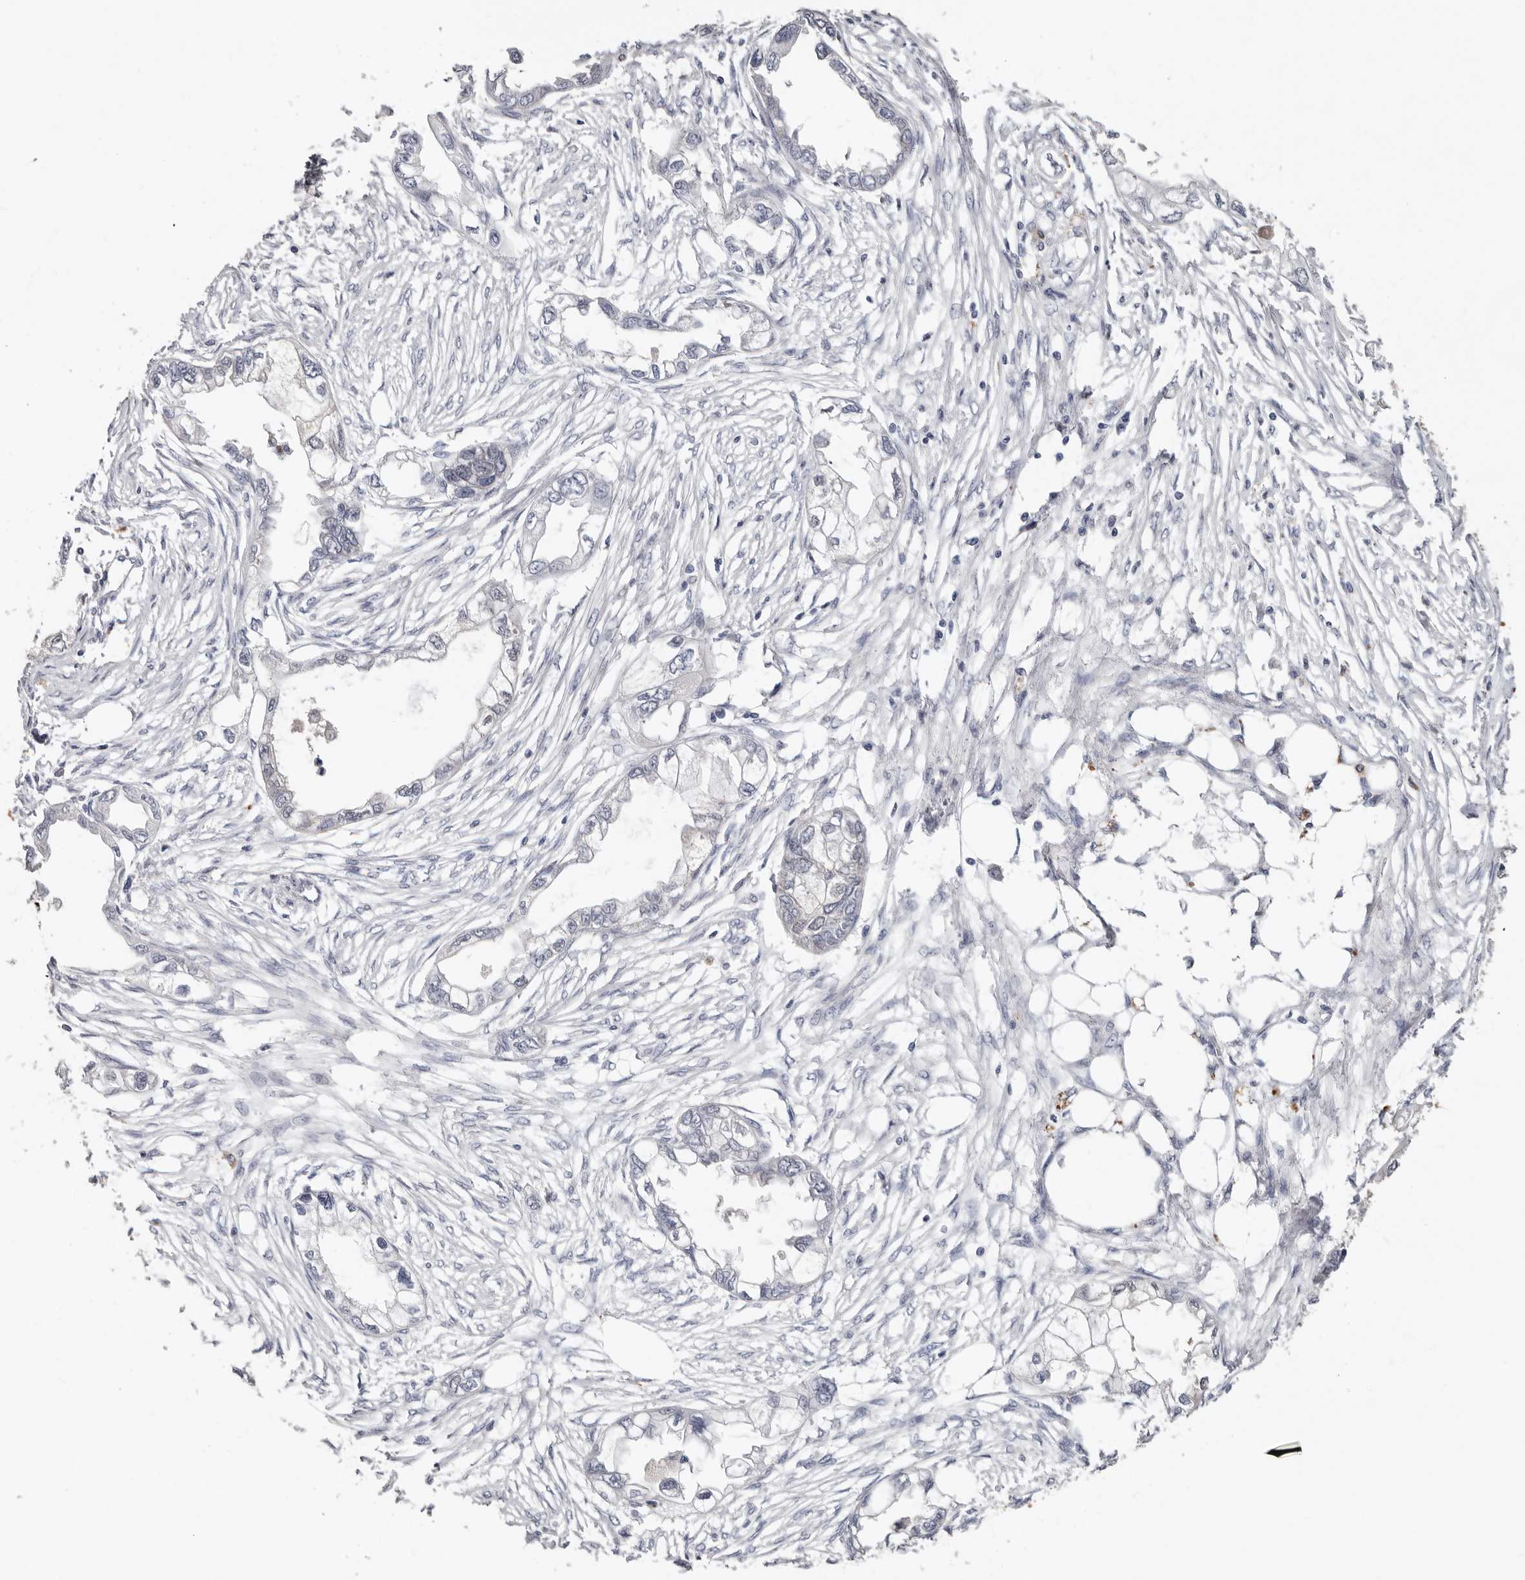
{"staining": {"intensity": "negative", "quantity": "none", "location": "none"}, "tissue": "endometrial cancer", "cell_type": "Tumor cells", "image_type": "cancer", "snomed": [{"axis": "morphology", "description": "Adenocarcinoma, NOS"}, {"axis": "morphology", "description": "Adenocarcinoma, metastatic, NOS"}, {"axis": "topography", "description": "Adipose tissue"}, {"axis": "topography", "description": "Endometrium"}], "caption": "High power microscopy micrograph of an immunohistochemistry (IHC) histopathology image of endometrial cancer (adenocarcinoma), revealing no significant staining in tumor cells.", "gene": "PKDCC", "patient": {"sex": "female", "age": 67}}